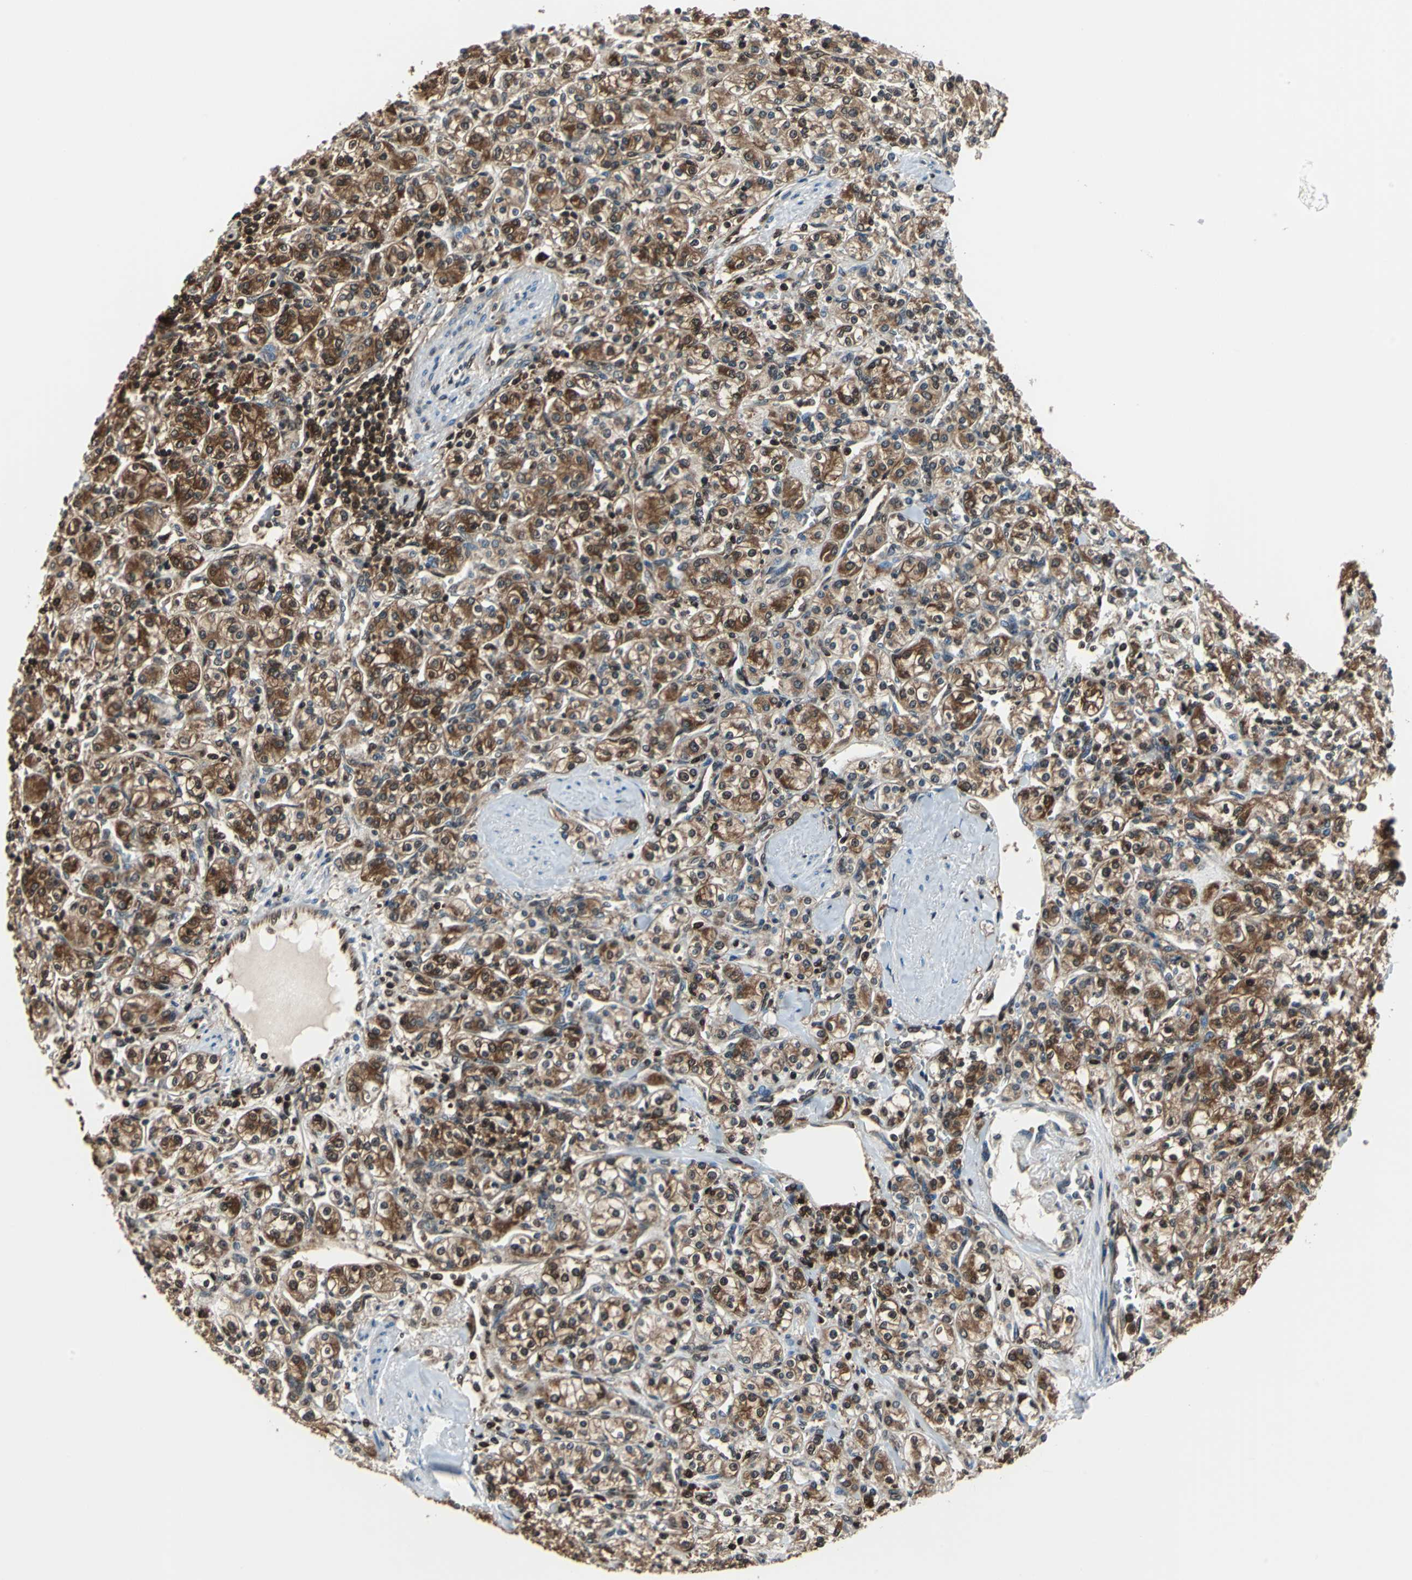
{"staining": {"intensity": "strong", "quantity": "25%-75%", "location": "cytoplasmic/membranous,nuclear"}, "tissue": "renal cancer", "cell_type": "Tumor cells", "image_type": "cancer", "snomed": [{"axis": "morphology", "description": "Adenocarcinoma, NOS"}, {"axis": "topography", "description": "Kidney"}], "caption": "Protein staining of renal cancer (adenocarcinoma) tissue shows strong cytoplasmic/membranous and nuclear staining in about 25%-75% of tumor cells.", "gene": "PSME1", "patient": {"sex": "male", "age": 77}}